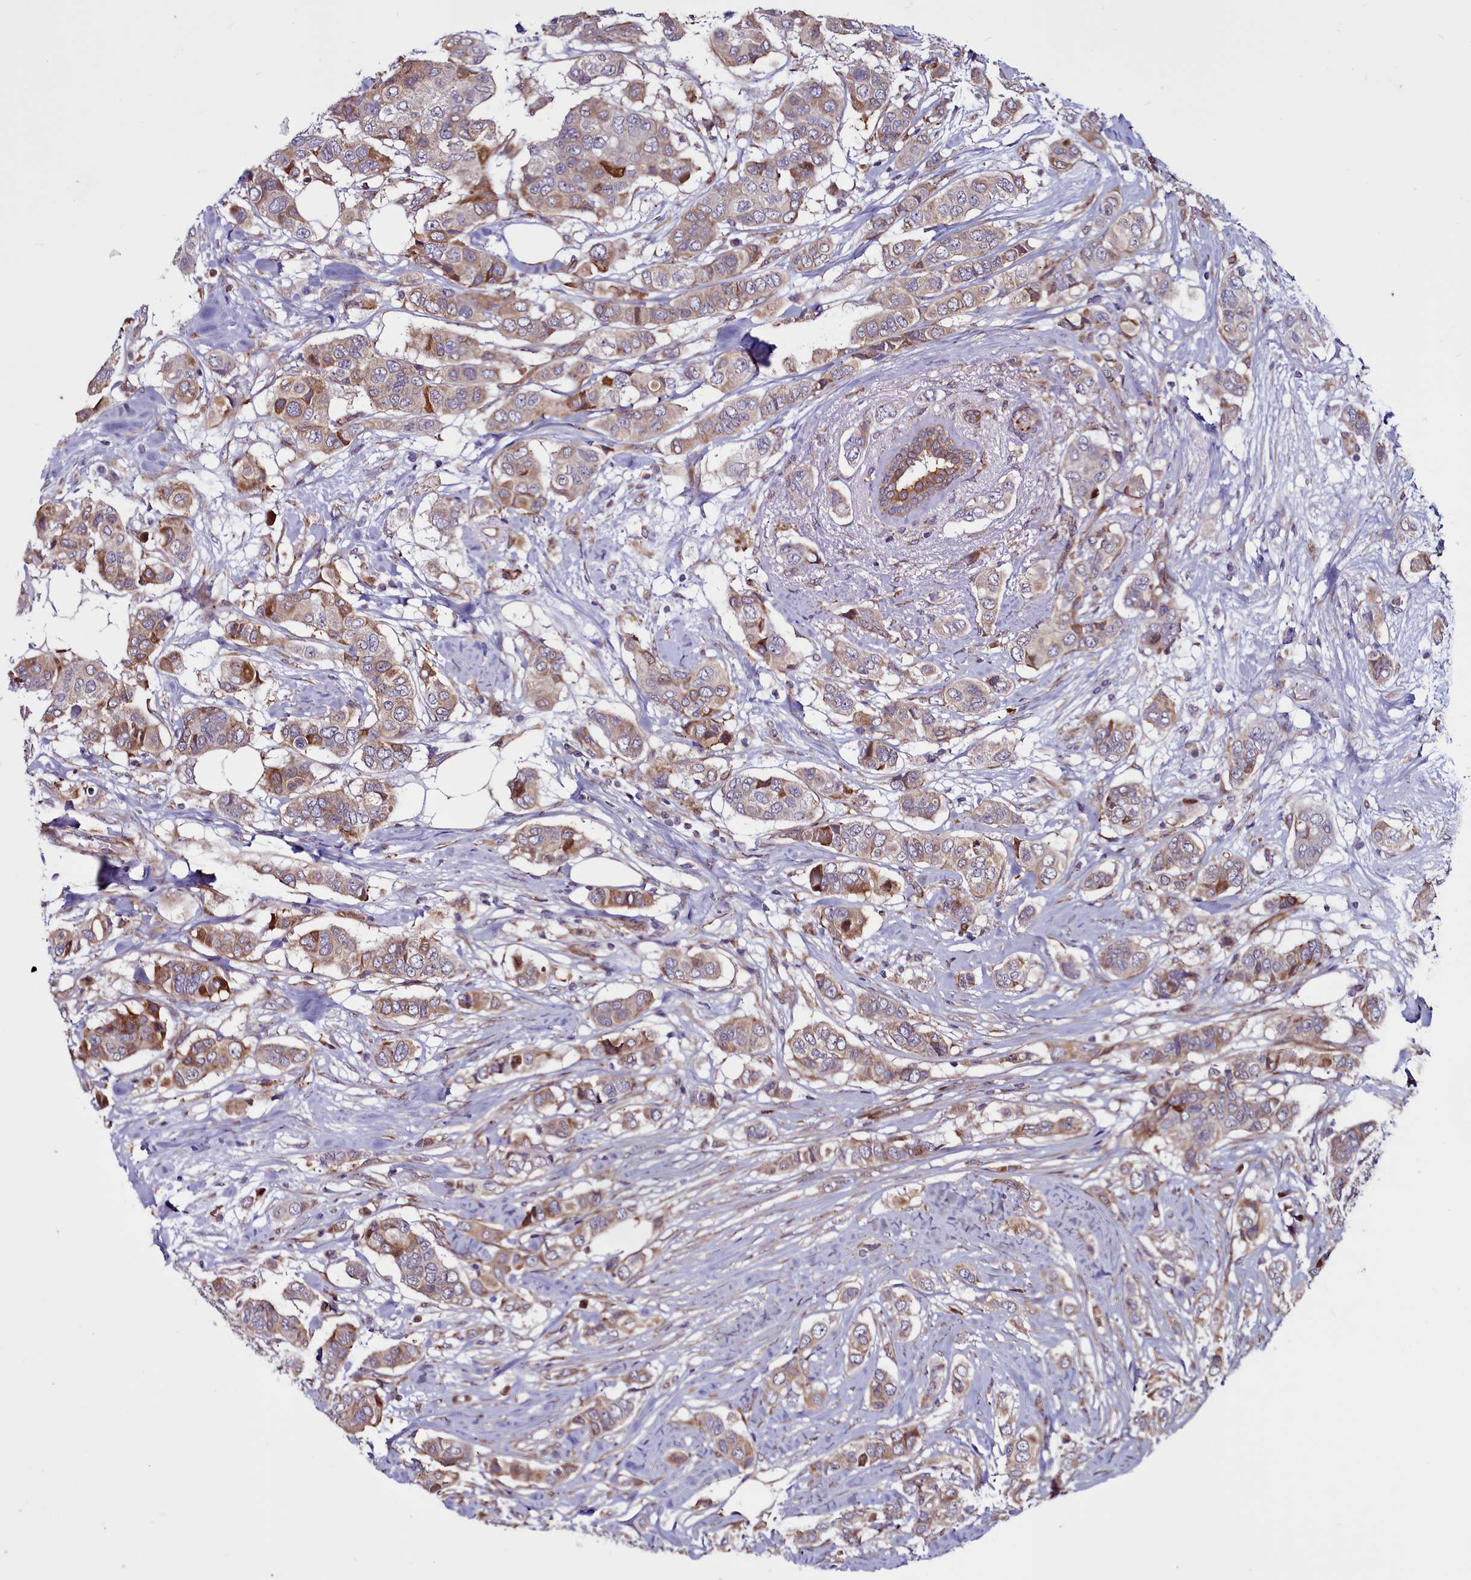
{"staining": {"intensity": "moderate", "quantity": "25%-75%", "location": "cytoplasmic/membranous"}, "tissue": "breast cancer", "cell_type": "Tumor cells", "image_type": "cancer", "snomed": [{"axis": "morphology", "description": "Lobular carcinoma"}, {"axis": "topography", "description": "Breast"}], "caption": "Brown immunohistochemical staining in human breast lobular carcinoma displays moderate cytoplasmic/membranous expression in approximately 25%-75% of tumor cells.", "gene": "MCRIP1", "patient": {"sex": "female", "age": 51}}